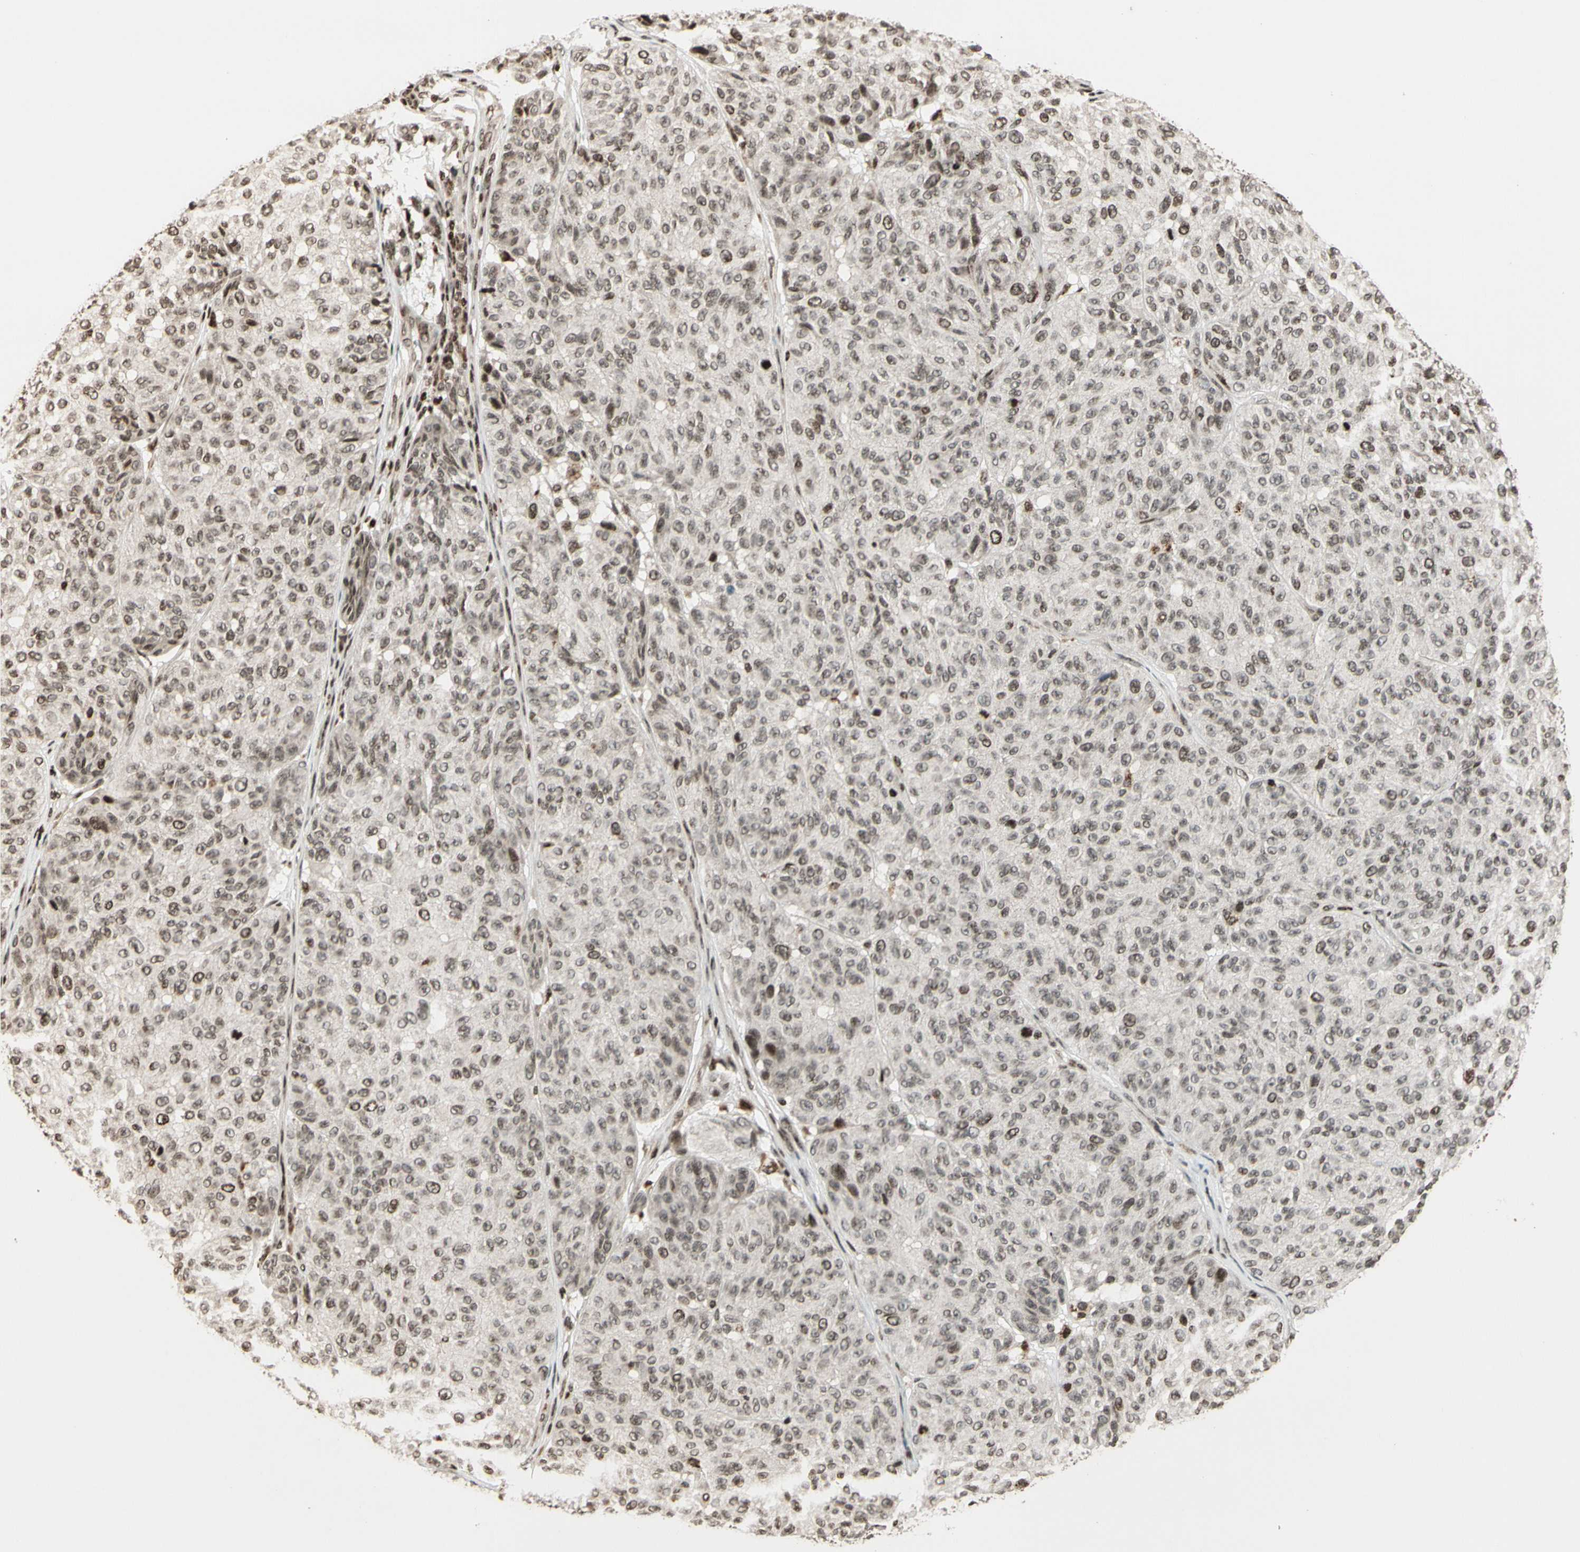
{"staining": {"intensity": "weak", "quantity": ">75%", "location": "nuclear"}, "tissue": "melanoma", "cell_type": "Tumor cells", "image_type": "cancer", "snomed": [{"axis": "morphology", "description": "Malignant melanoma, NOS"}, {"axis": "topography", "description": "Skin"}], "caption": "The histopathology image demonstrates a brown stain indicating the presence of a protein in the nuclear of tumor cells in melanoma.", "gene": "TSHZ3", "patient": {"sex": "female", "age": 46}}